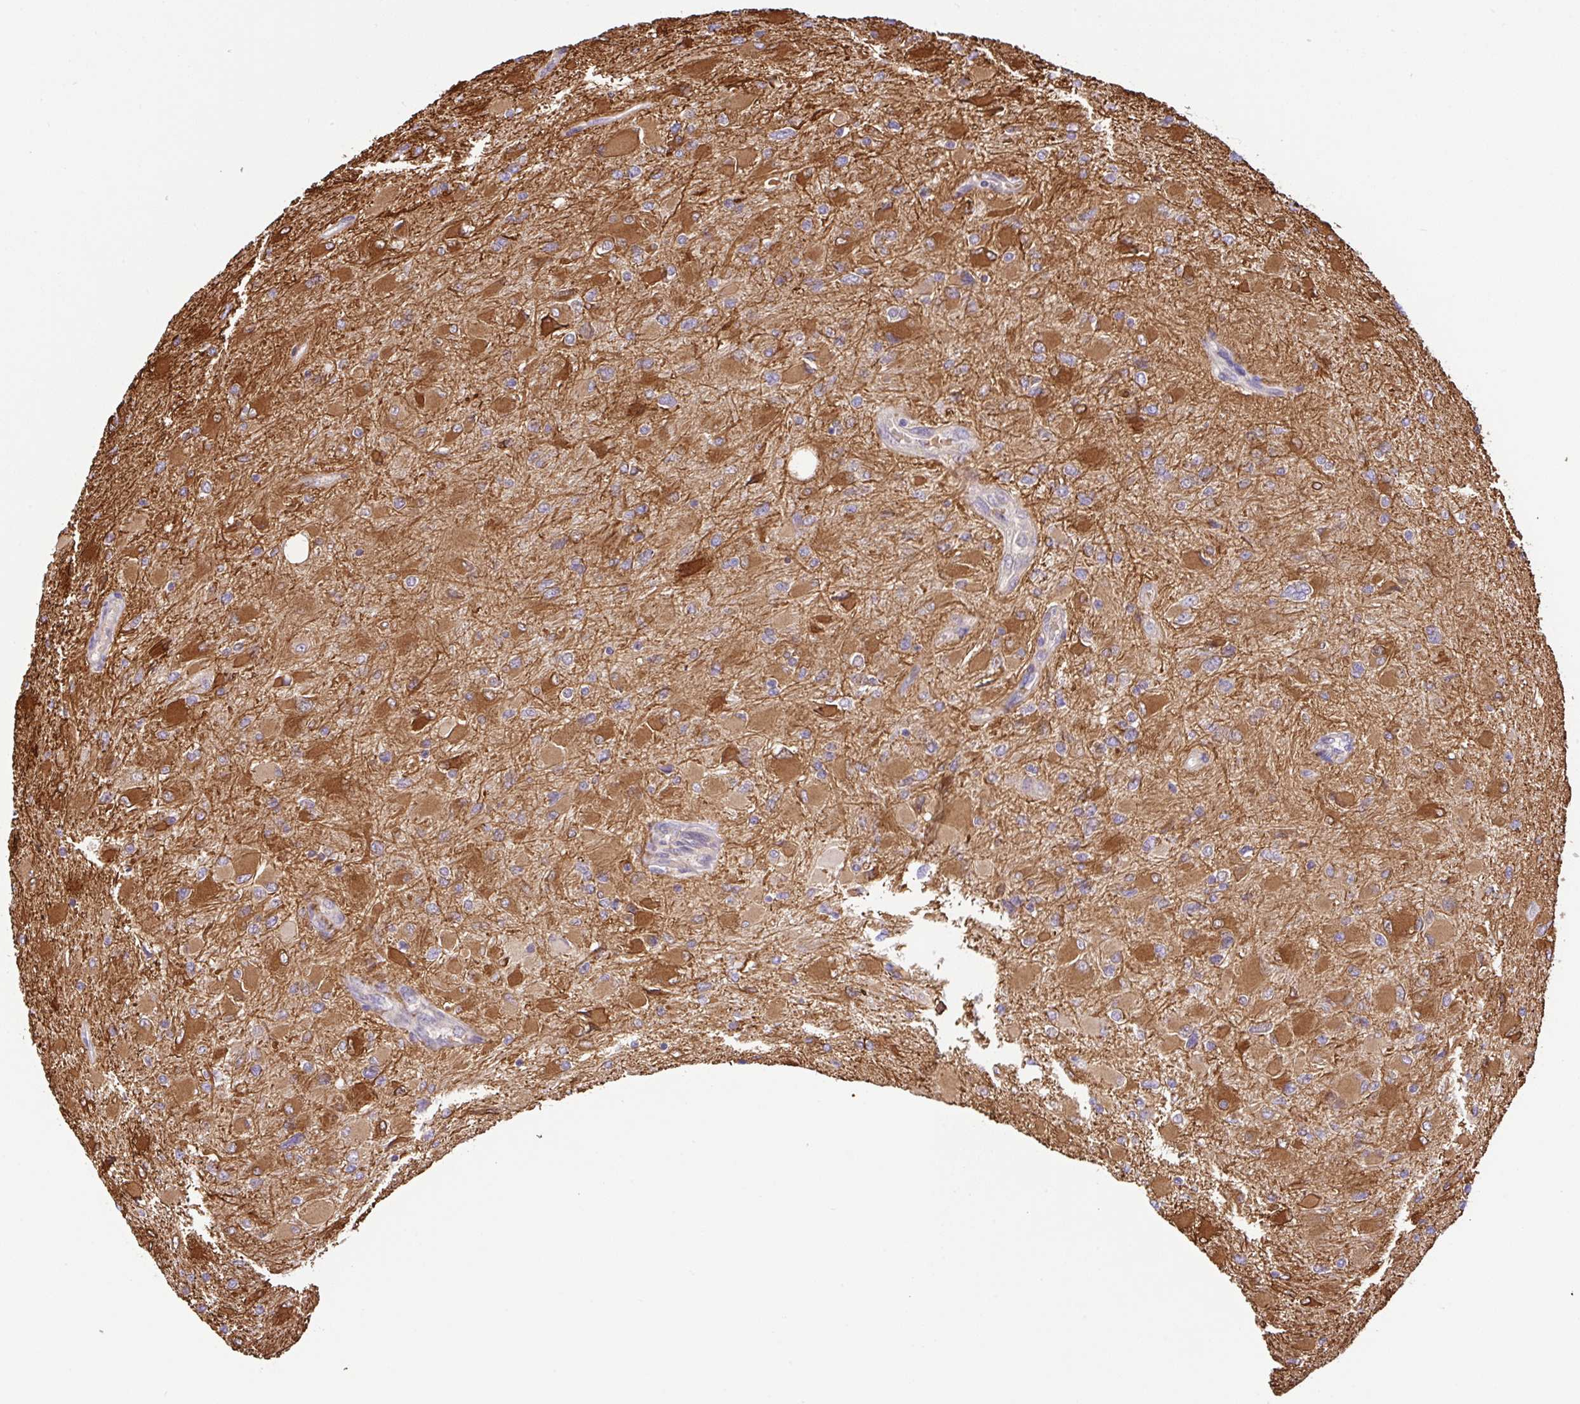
{"staining": {"intensity": "moderate", "quantity": ">75%", "location": "cytoplasmic/membranous"}, "tissue": "glioma", "cell_type": "Tumor cells", "image_type": "cancer", "snomed": [{"axis": "morphology", "description": "Glioma, malignant, High grade"}, {"axis": "topography", "description": "Cerebral cortex"}], "caption": "Brown immunohistochemical staining in human malignant high-grade glioma demonstrates moderate cytoplasmic/membranous positivity in approximately >75% of tumor cells.", "gene": "UBE4A", "patient": {"sex": "female", "age": 36}}